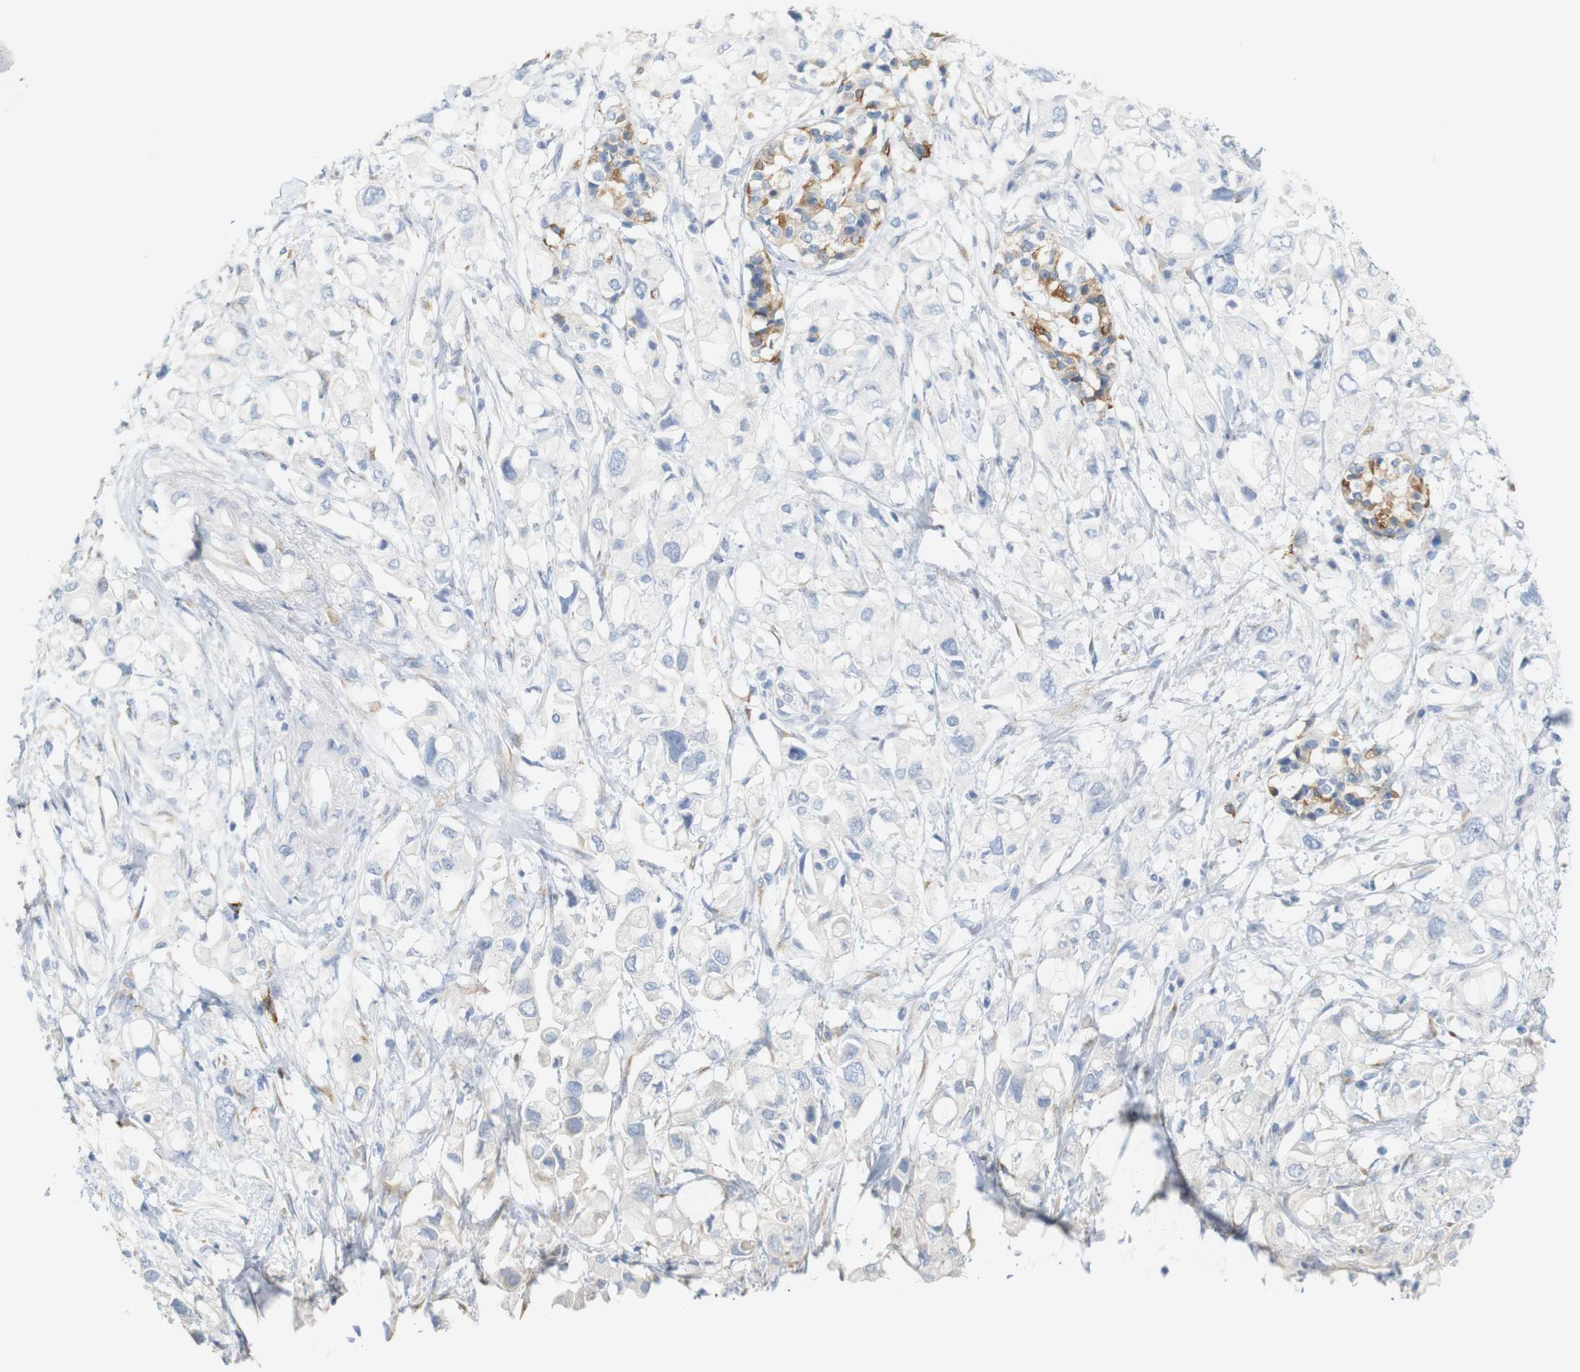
{"staining": {"intensity": "negative", "quantity": "none", "location": "none"}, "tissue": "pancreatic cancer", "cell_type": "Tumor cells", "image_type": "cancer", "snomed": [{"axis": "morphology", "description": "Adenocarcinoma, NOS"}, {"axis": "topography", "description": "Pancreas"}], "caption": "Immunohistochemistry photomicrograph of human pancreatic cancer stained for a protein (brown), which reveals no staining in tumor cells.", "gene": "RGS9", "patient": {"sex": "female", "age": 56}}